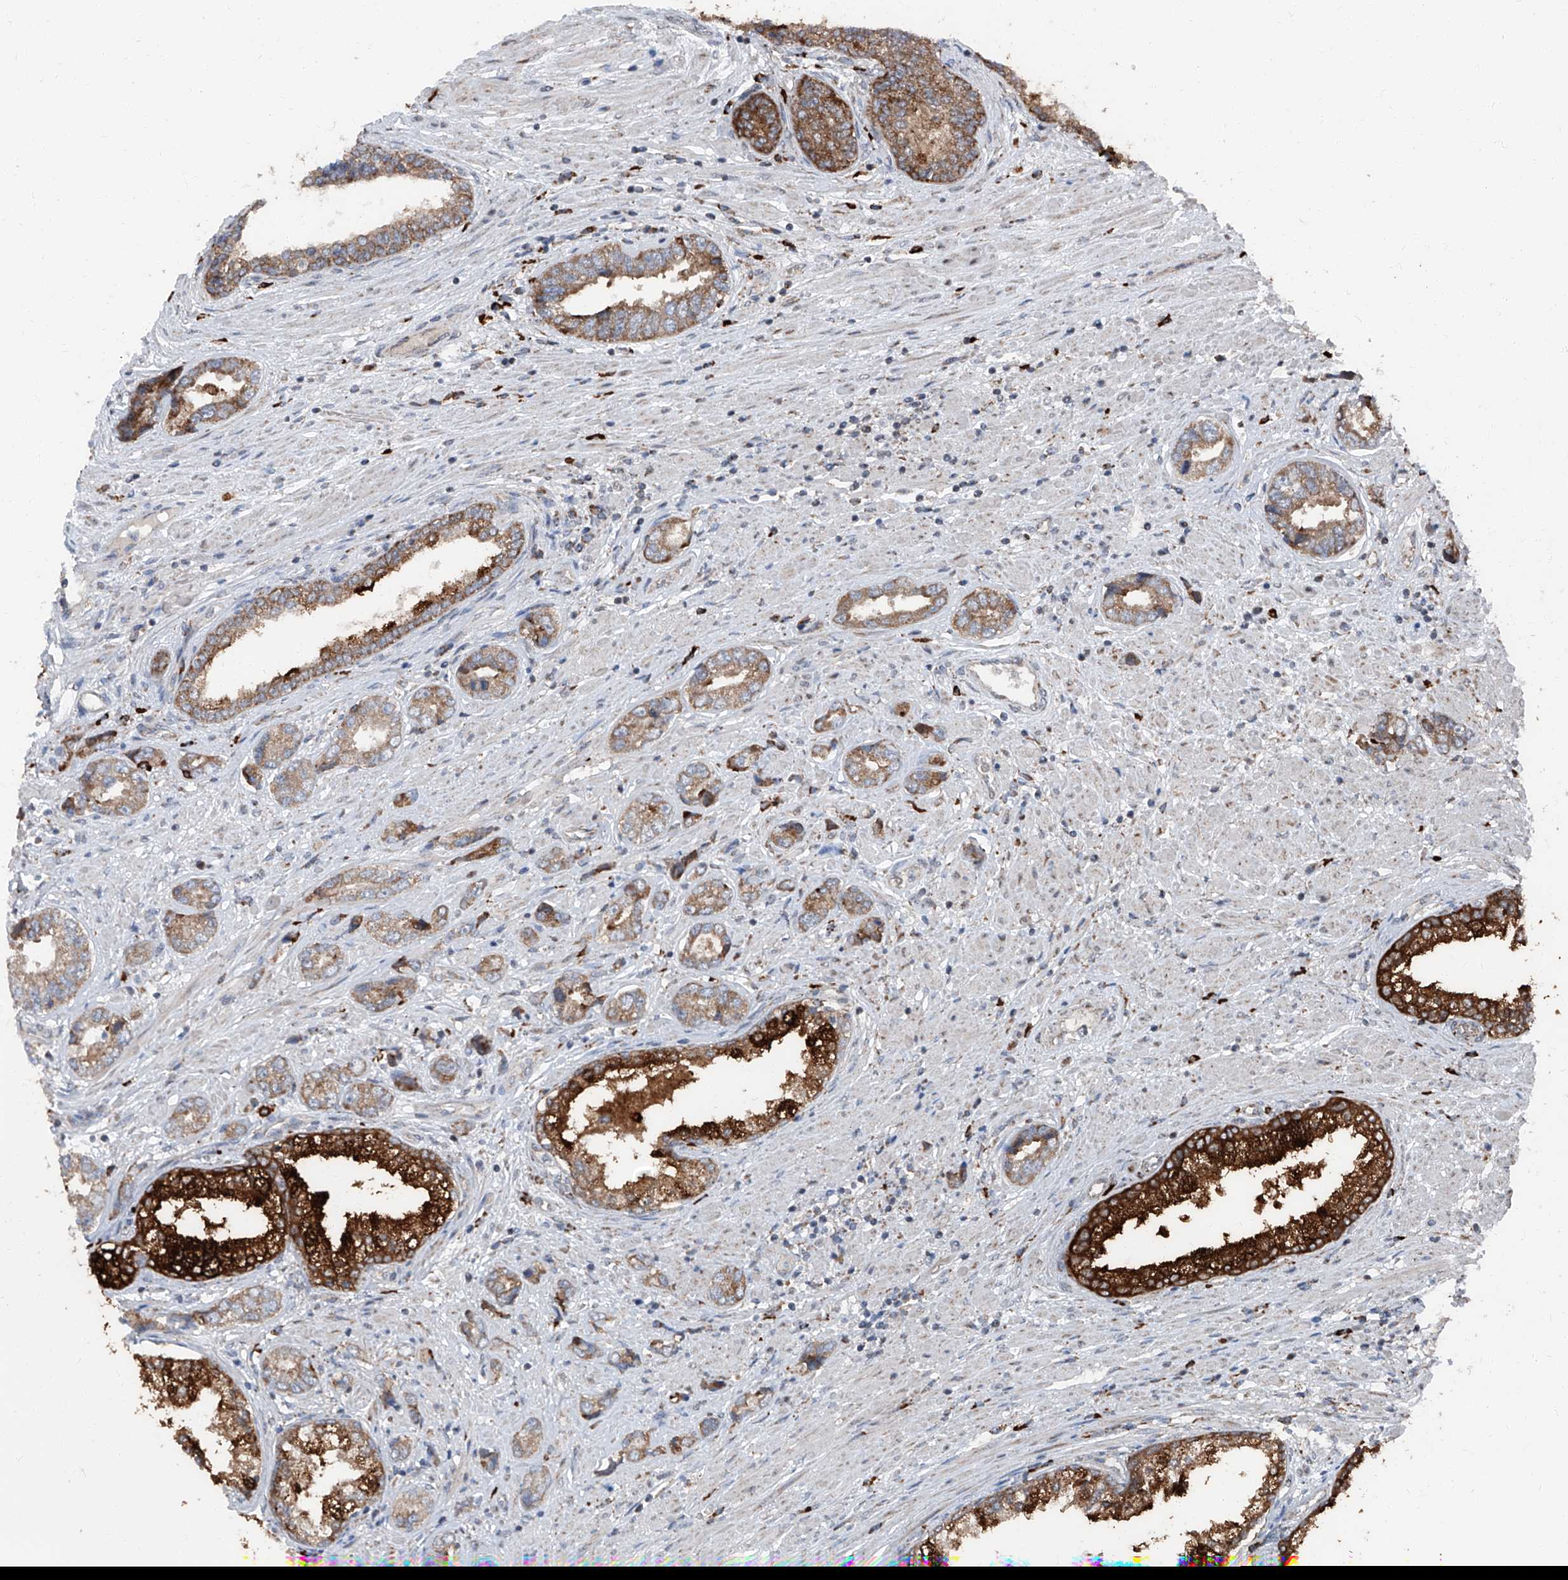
{"staining": {"intensity": "moderate", "quantity": ">75%", "location": "cytoplasmic/membranous"}, "tissue": "prostate cancer", "cell_type": "Tumor cells", "image_type": "cancer", "snomed": [{"axis": "morphology", "description": "Adenocarcinoma, High grade"}, {"axis": "topography", "description": "Prostate"}], "caption": "Brown immunohistochemical staining in prostate high-grade adenocarcinoma demonstrates moderate cytoplasmic/membranous staining in approximately >75% of tumor cells.", "gene": "LIMK1", "patient": {"sex": "male", "age": 61}}